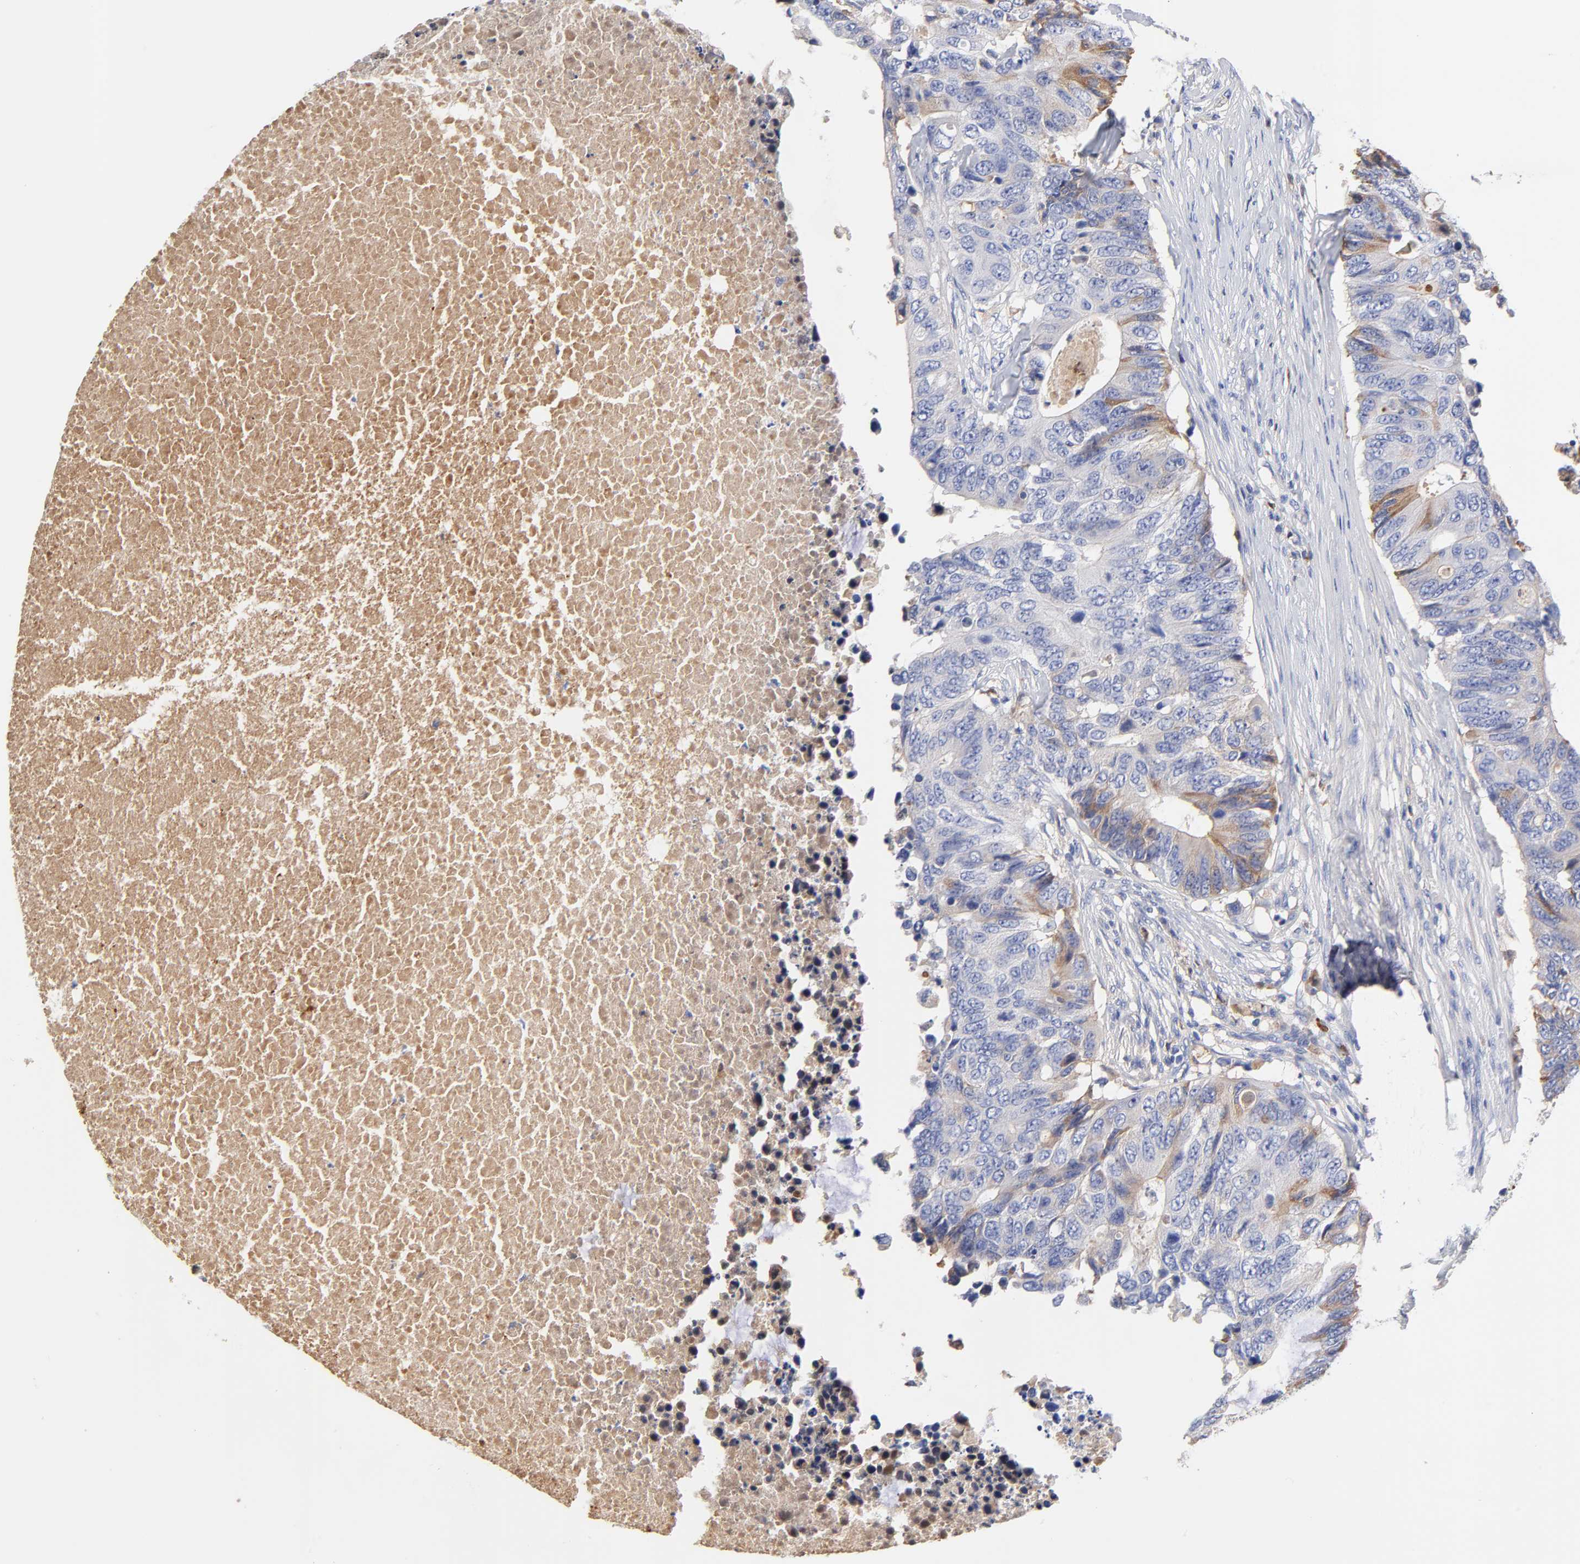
{"staining": {"intensity": "weak", "quantity": "<25%", "location": "cytoplasmic/membranous"}, "tissue": "colorectal cancer", "cell_type": "Tumor cells", "image_type": "cancer", "snomed": [{"axis": "morphology", "description": "Adenocarcinoma, NOS"}, {"axis": "topography", "description": "Colon"}], "caption": "High magnification brightfield microscopy of colorectal cancer (adenocarcinoma) stained with DAB (3,3'-diaminobenzidine) (brown) and counterstained with hematoxylin (blue): tumor cells show no significant expression.", "gene": "IGLV3-10", "patient": {"sex": "male", "age": 71}}